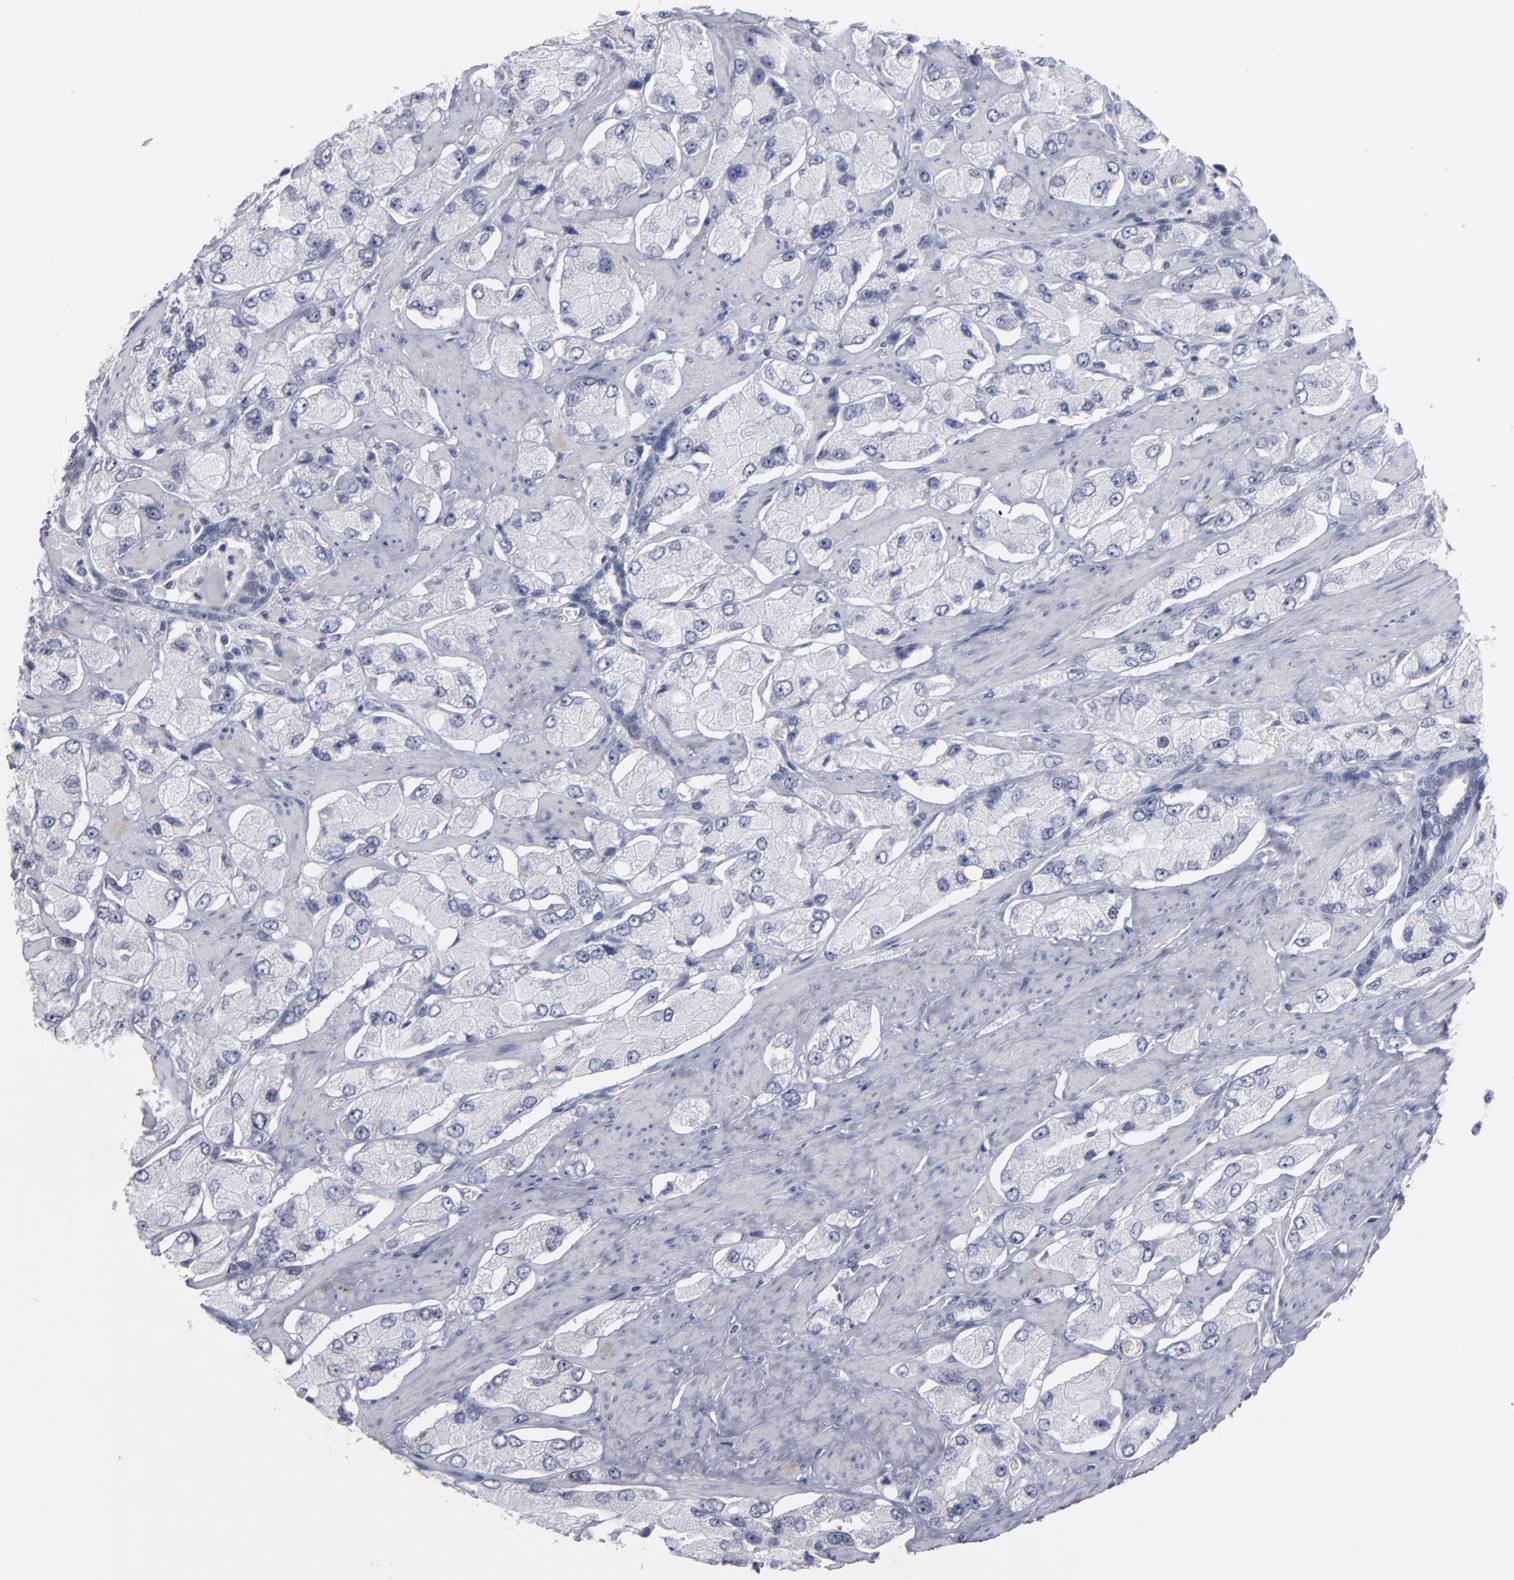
{"staining": {"intensity": "negative", "quantity": "none", "location": "none"}, "tissue": "prostate cancer", "cell_type": "Tumor cells", "image_type": "cancer", "snomed": [{"axis": "morphology", "description": "Adenocarcinoma, High grade"}, {"axis": "topography", "description": "Prostate"}], "caption": "This histopathology image is of prostate adenocarcinoma (high-grade) stained with IHC to label a protein in brown with the nuclei are counter-stained blue. There is no expression in tumor cells. (Immunohistochemistry, brightfield microscopy, high magnification).", "gene": "RPH3A", "patient": {"sex": "male", "age": 58}}